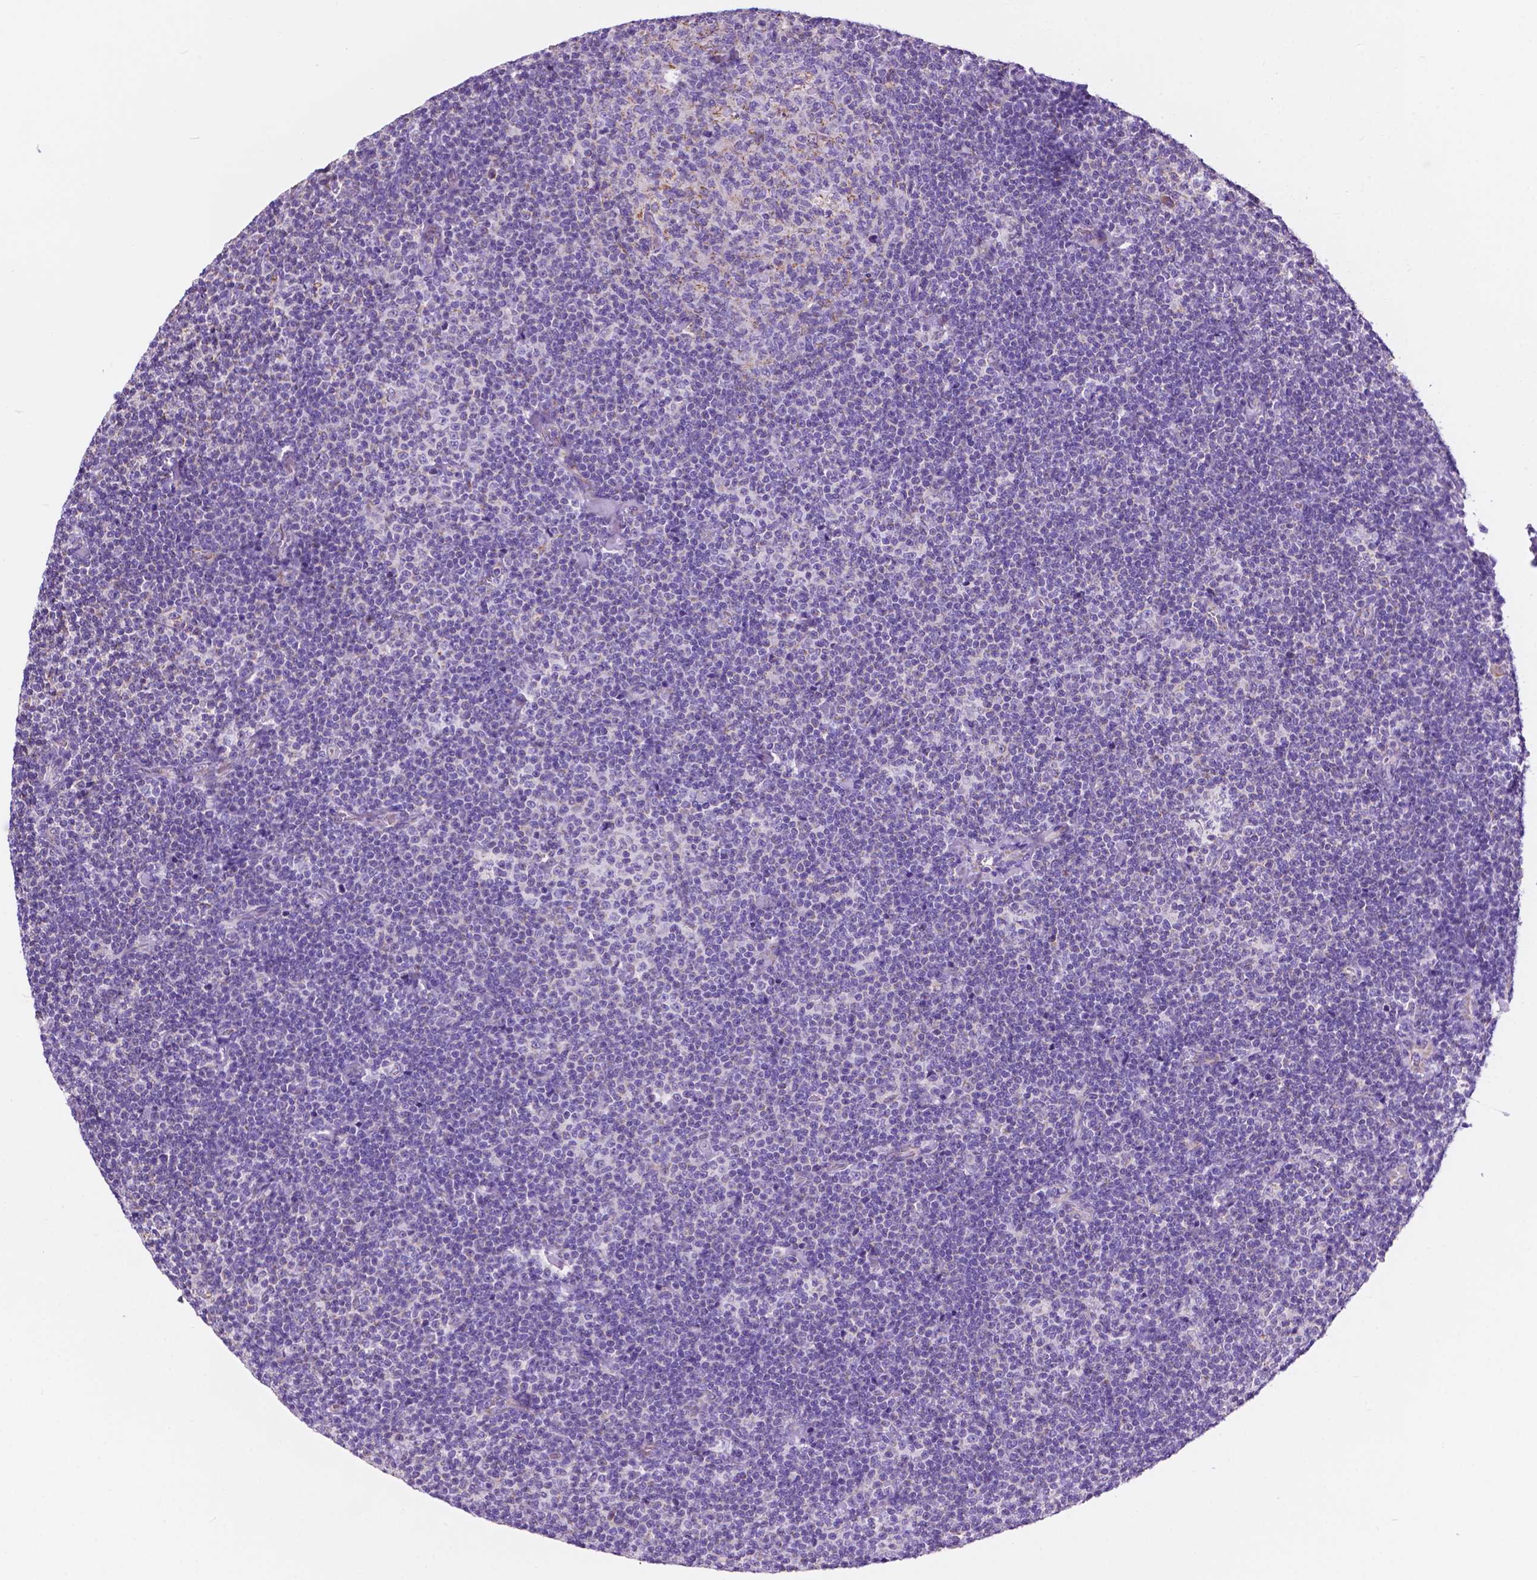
{"staining": {"intensity": "negative", "quantity": "none", "location": "none"}, "tissue": "lymphoma", "cell_type": "Tumor cells", "image_type": "cancer", "snomed": [{"axis": "morphology", "description": "Malignant lymphoma, non-Hodgkin's type, Low grade"}, {"axis": "topography", "description": "Lymph node"}], "caption": "DAB immunohistochemical staining of lymphoma shows no significant expression in tumor cells.", "gene": "TRPV5", "patient": {"sex": "male", "age": 81}}